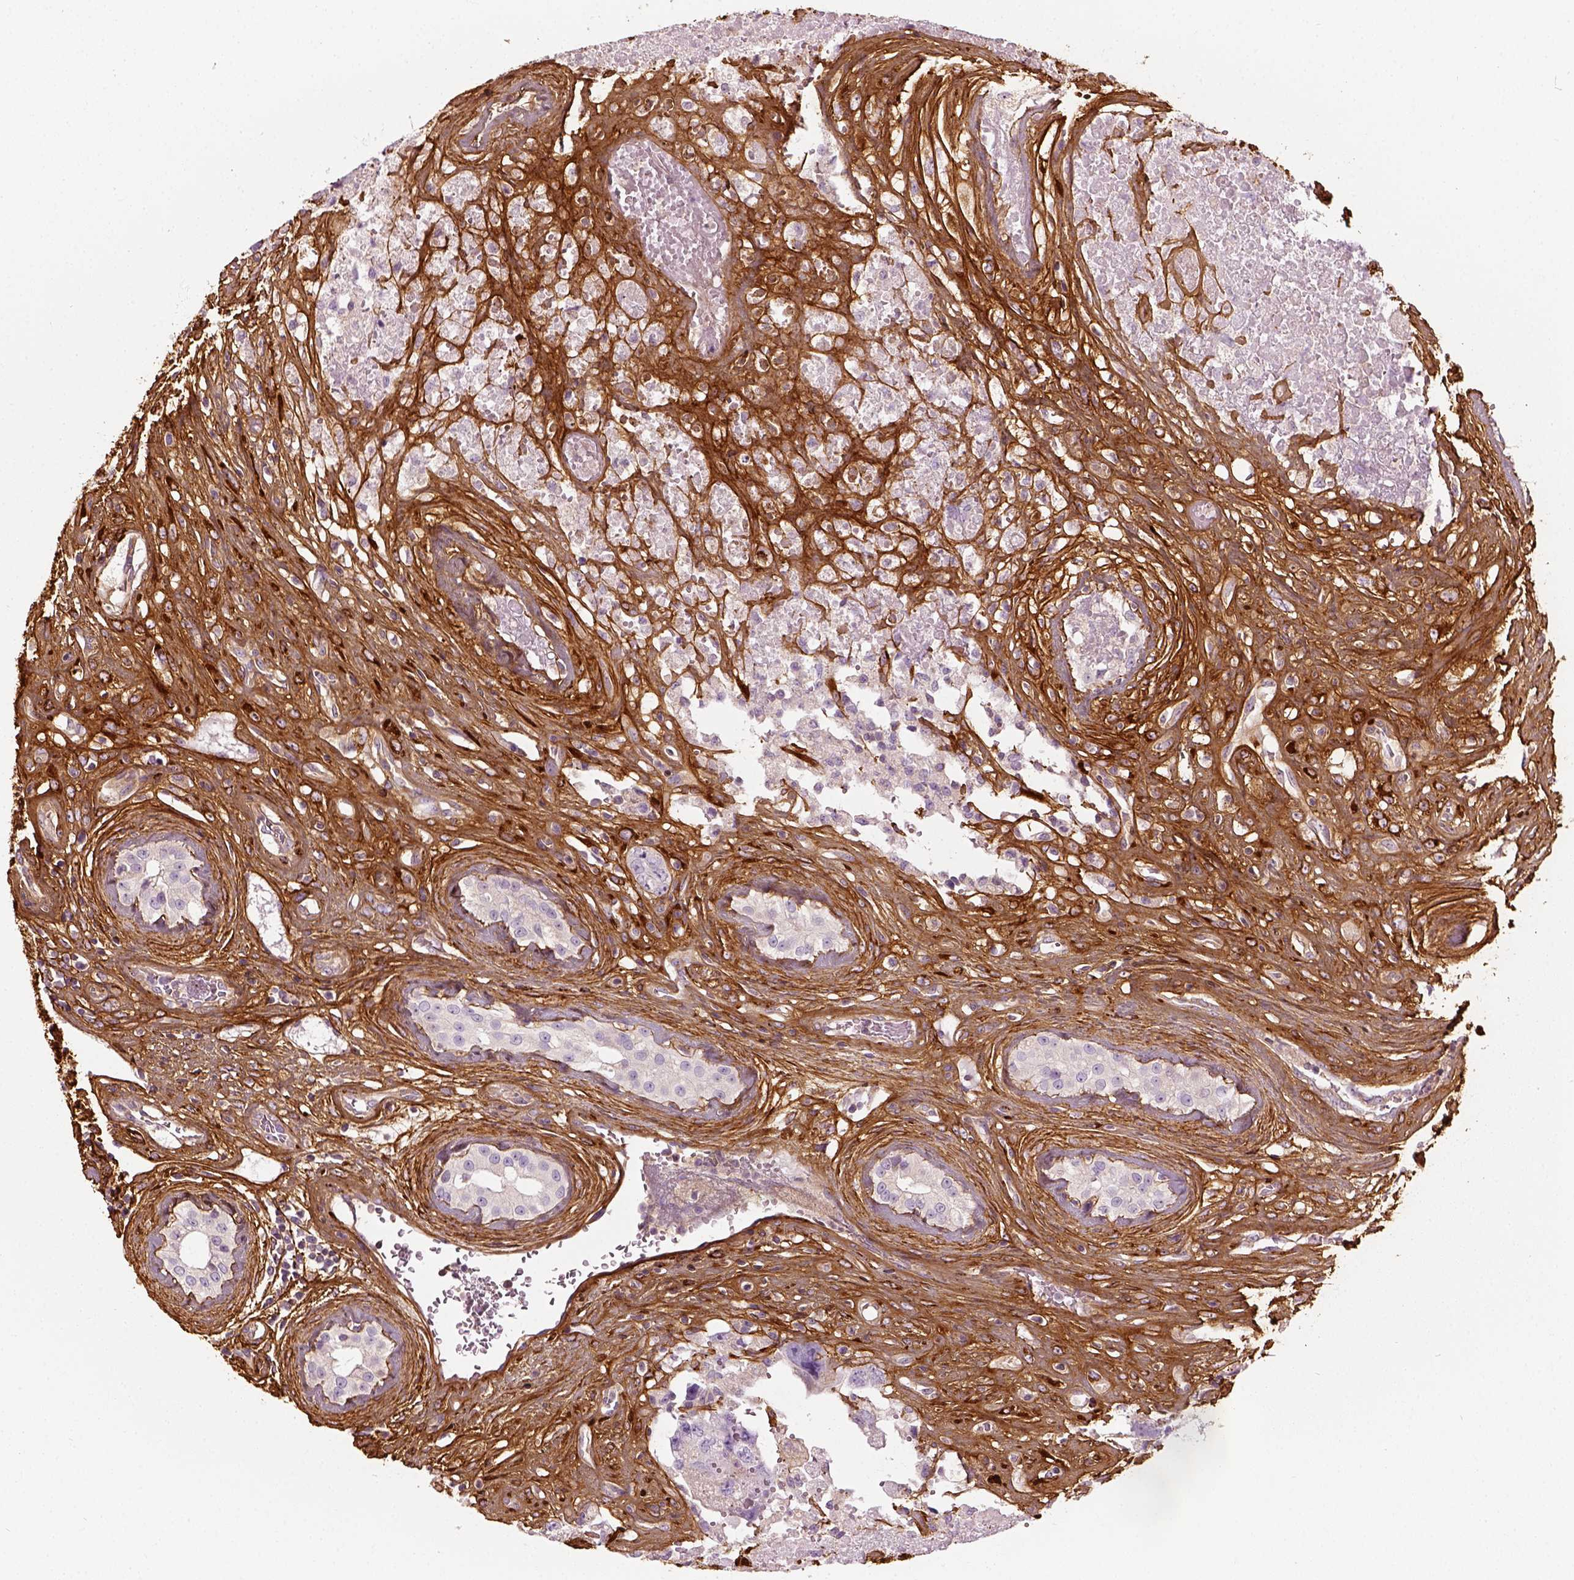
{"staining": {"intensity": "negative", "quantity": "none", "location": "none"}, "tissue": "testis cancer", "cell_type": "Tumor cells", "image_type": "cancer", "snomed": [{"axis": "morphology", "description": "Carcinoma, Embryonal, NOS"}, {"axis": "topography", "description": "Testis"}], "caption": "Tumor cells show no significant staining in embryonal carcinoma (testis). (DAB IHC visualized using brightfield microscopy, high magnification).", "gene": "COL6A2", "patient": {"sex": "male", "age": 24}}